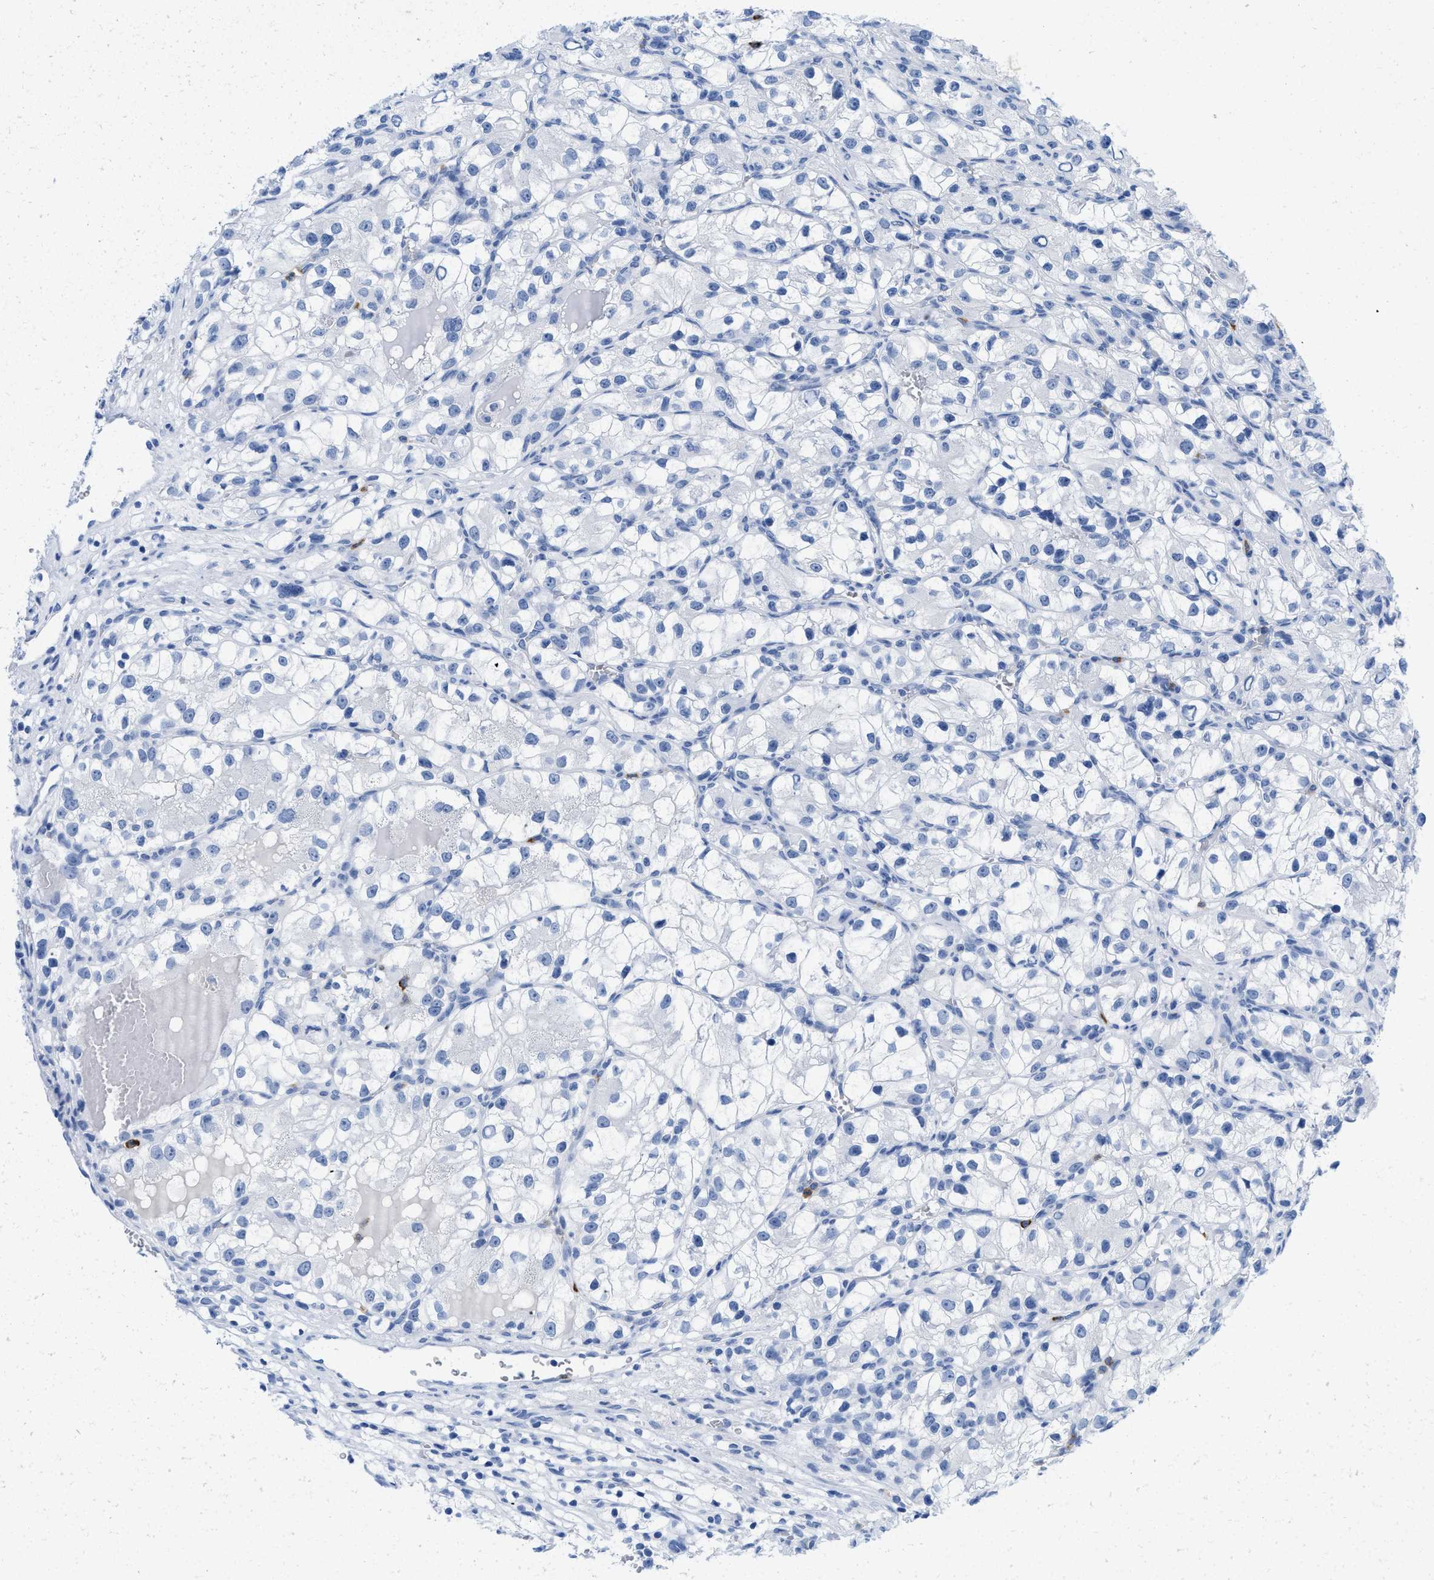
{"staining": {"intensity": "negative", "quantity": "none", "location": "none"}, "tissue": "renal cancer", "cell_type": "Tumor cells", "image_type": "cancer", "snomed": [{"axis": "morphology", "description": "Adenocarcinoma, NOS"}, {"axis": "topography", "description": "Kidney"}], "caption": "The micrograph shows no staining of tumor cells in renal cancer. (DAB immunohistochemistry (IHC) visualized using brightfield microscopy, high magnification).", "gene": "CR1", "patient": {"sex": "female", "age": 57}}